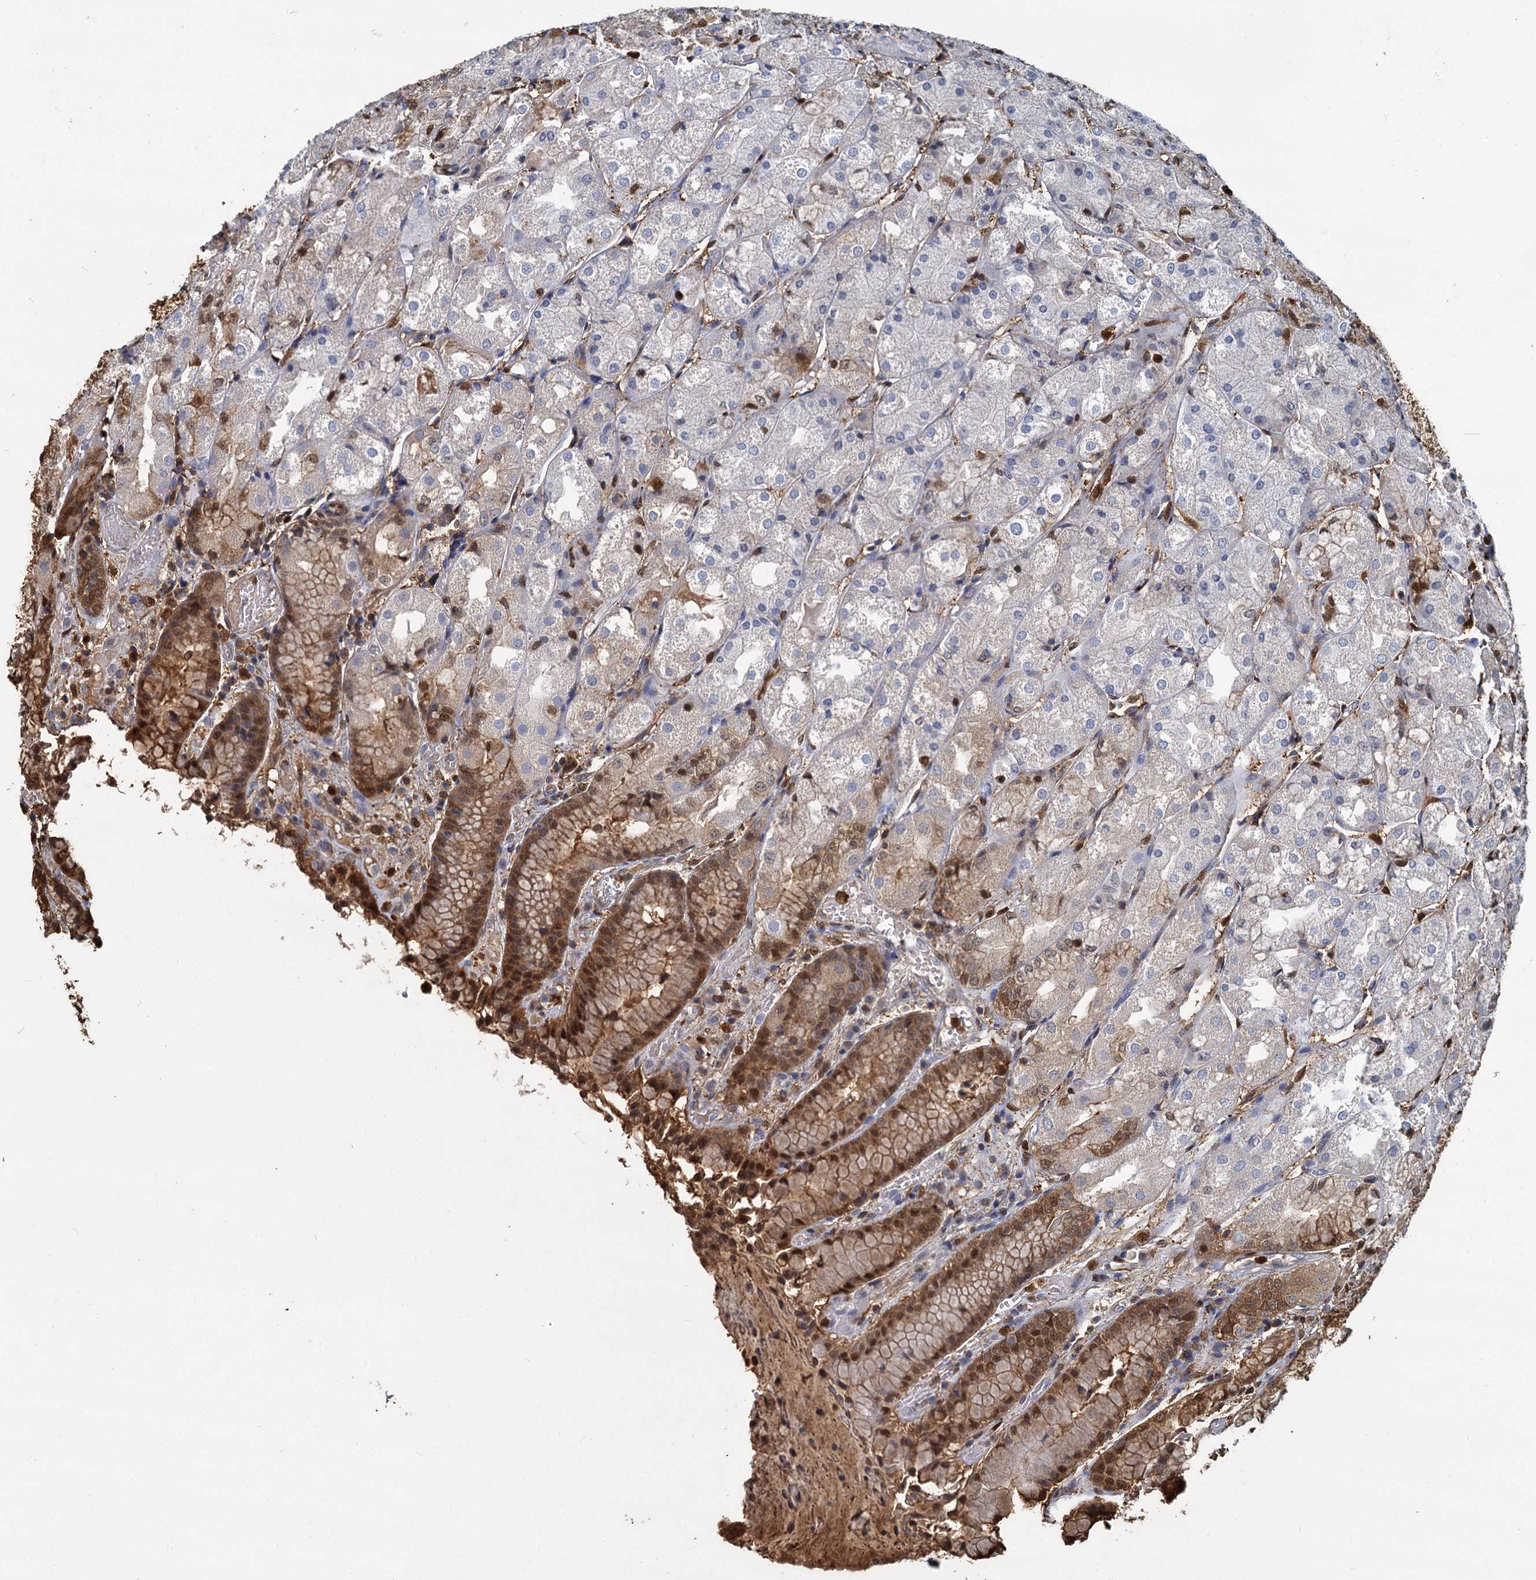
{"staining": {"intensity": "moderate", "quantity": ">75%", "location": "cytoplasmic/membranous,nuclear"}, "tissue": "stomach", "cell_type": "Glandular cells", "image_type": "normal", "snomed": [{"axis": "morphology", "description": "Normal tissue, NOS"}, {"axis": "topography", "description": "Stomach, upper"}], "caption": "A brown stain highlights moderate cytoplasmic/membranous,nuclear expression of a protein in glandular cells of unremarkable human stomach. (brown staining indicates protein expression, while blue staining denotes nuclei).", "gene": "S100A6", "patient": {"sex": "male", "age": 72}}